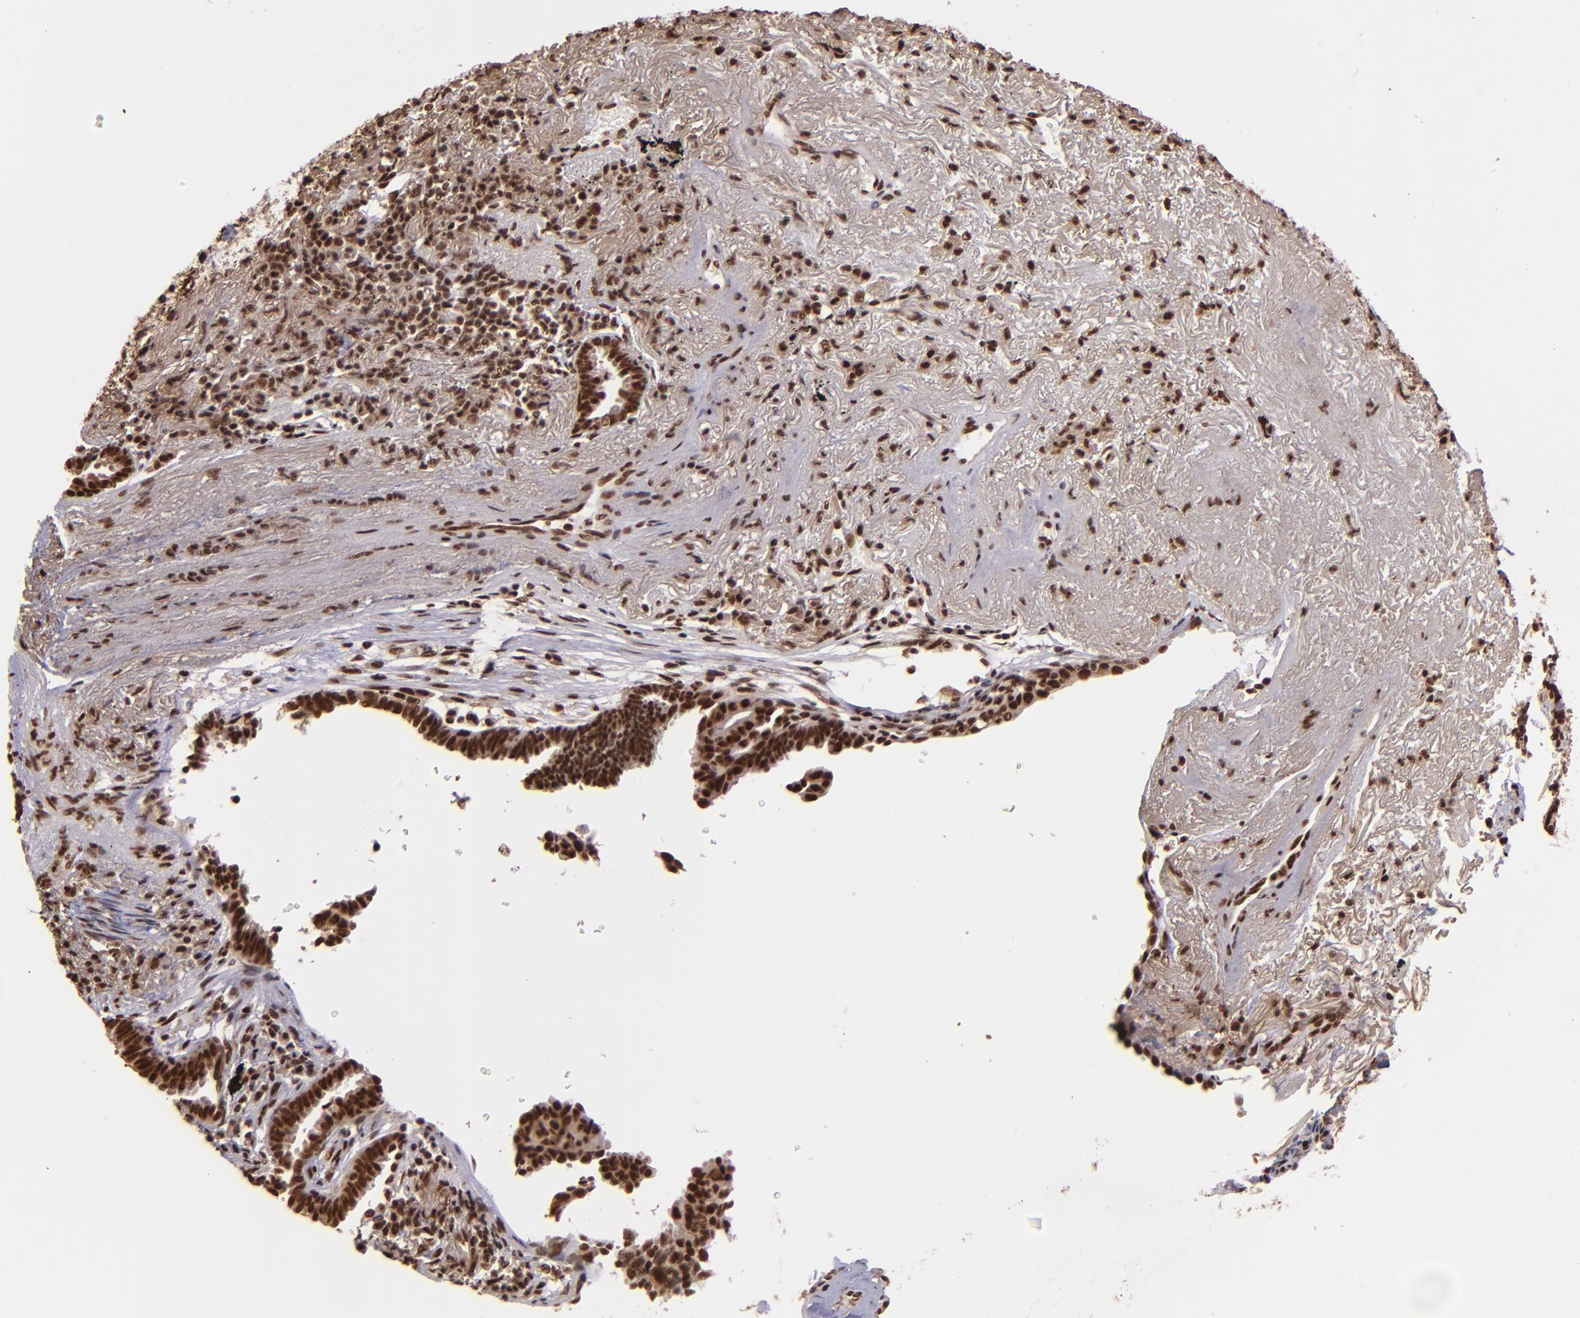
{"staining": {"intensity": "strong", "quantity": ">75%", "location": "cytoplasmic/membranous,nuclear"}, "tissue": "lung cancer", "cell_type": "Tumor cells", "image_type": "cancer", "snomed": [{"axis": "morphology", "description": "Adenocarcinoma, NOS"}, {"axis": "topography", "description": "Lung"}], "caption": "DAB (3,3'-diaminobenzidine) immunohistochemical staining of lung adenocarcinoma reveals strong cytoplasmic/membranous and nuclear protein positivity in about >75% of tumor cells.", "gene": "PQBP1", "patient": {"sex": "female", "age": 64}}